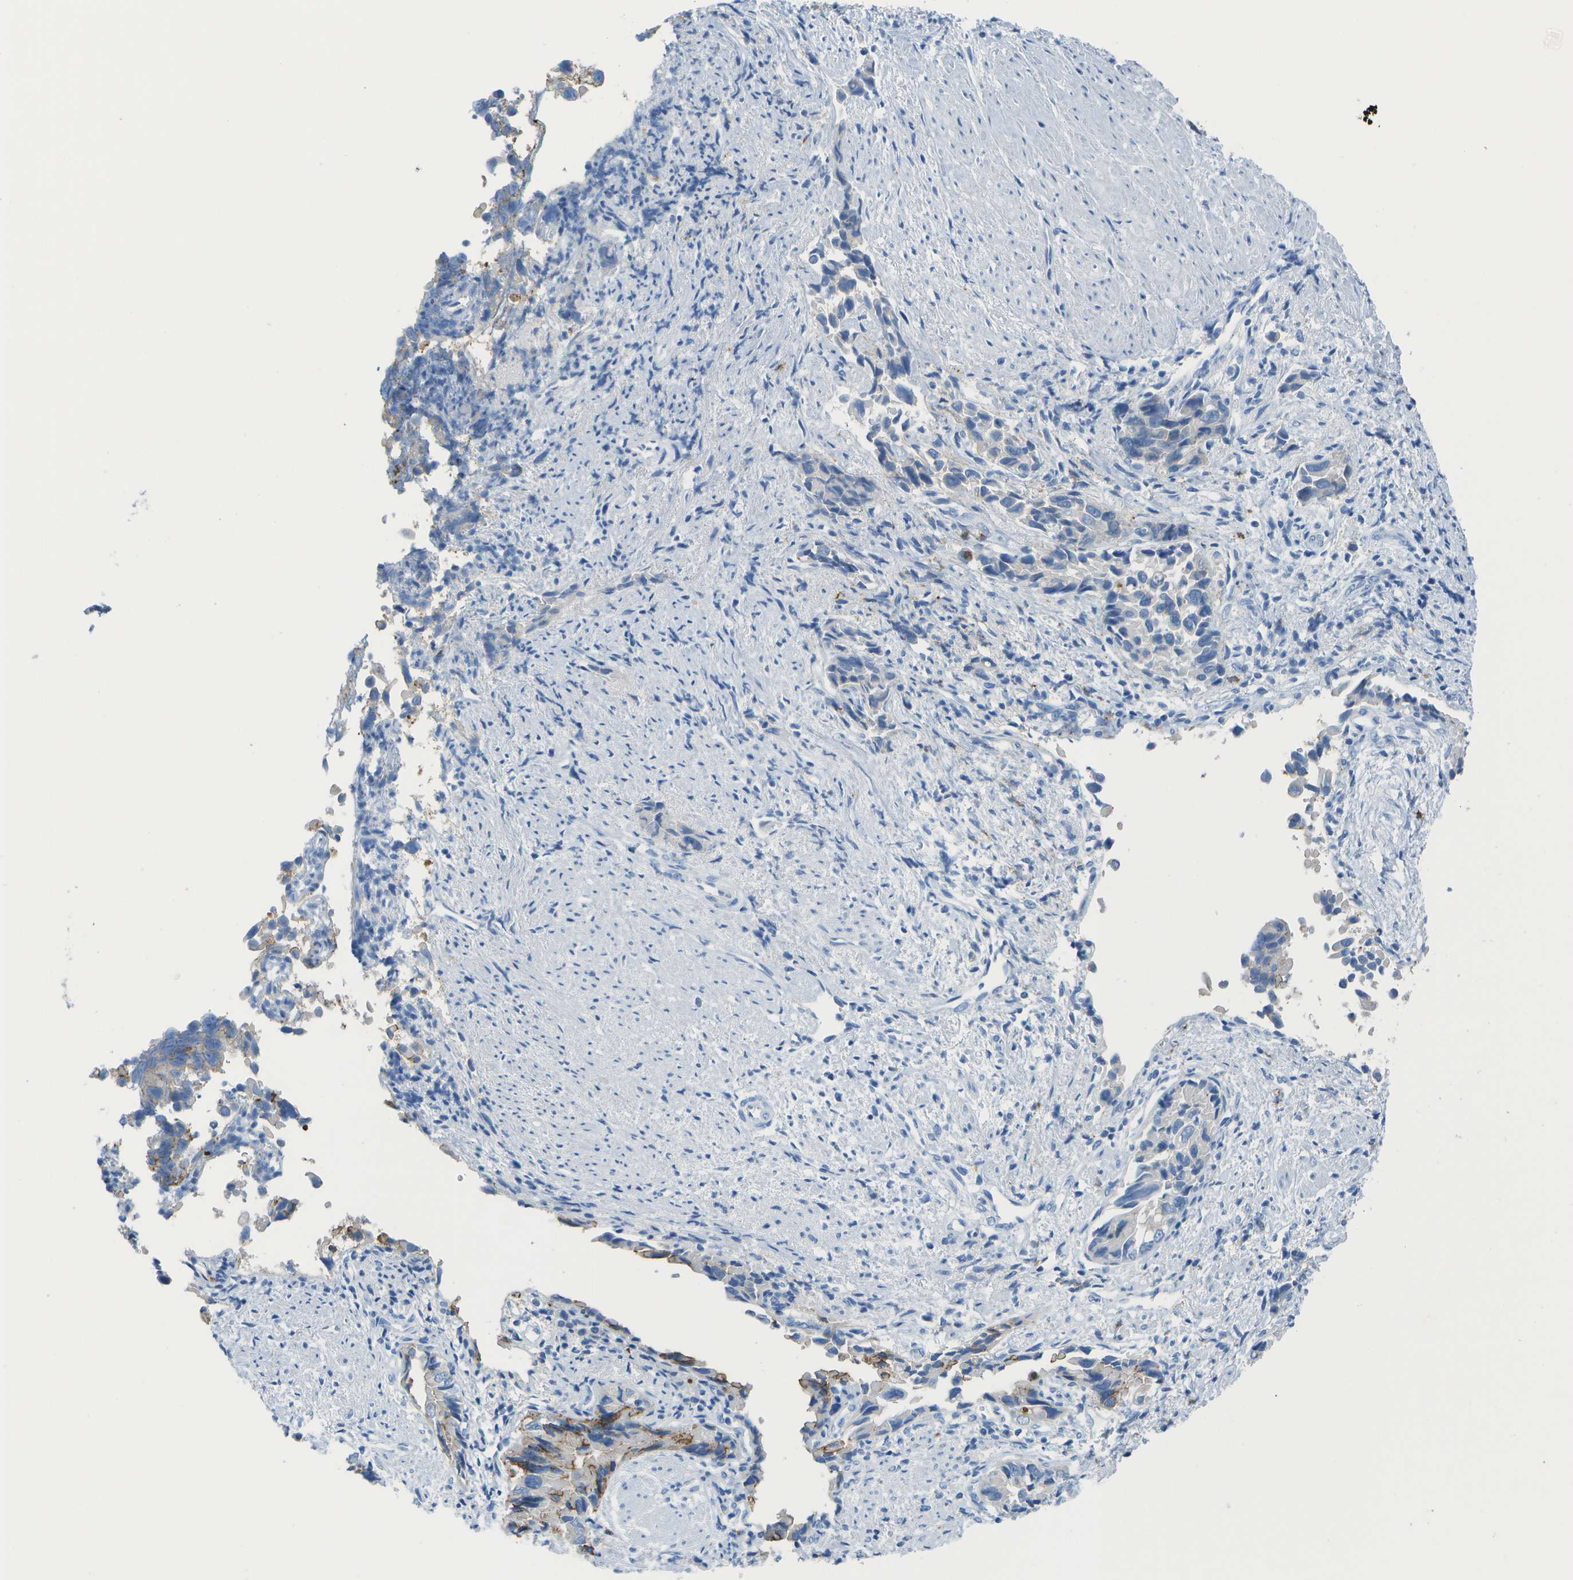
{"staining": {"intensity": "negative", "quantity": "none", "location": "none"}, "tissue": "liver cancer", "cell_type": "Tumor cells", "image_type": "cancer", "snomed": [{"axis": "morphology", "description": "Cholangiocarcinoma"}, {"axis": "topography", "description": "Liver"}], "caption": "Protein analysis of cholangiocarcinoma (liver) reveals no significant expression in tumor cells.", "gene": "CD46", "patient": {"sex": "female", "age": 79}}